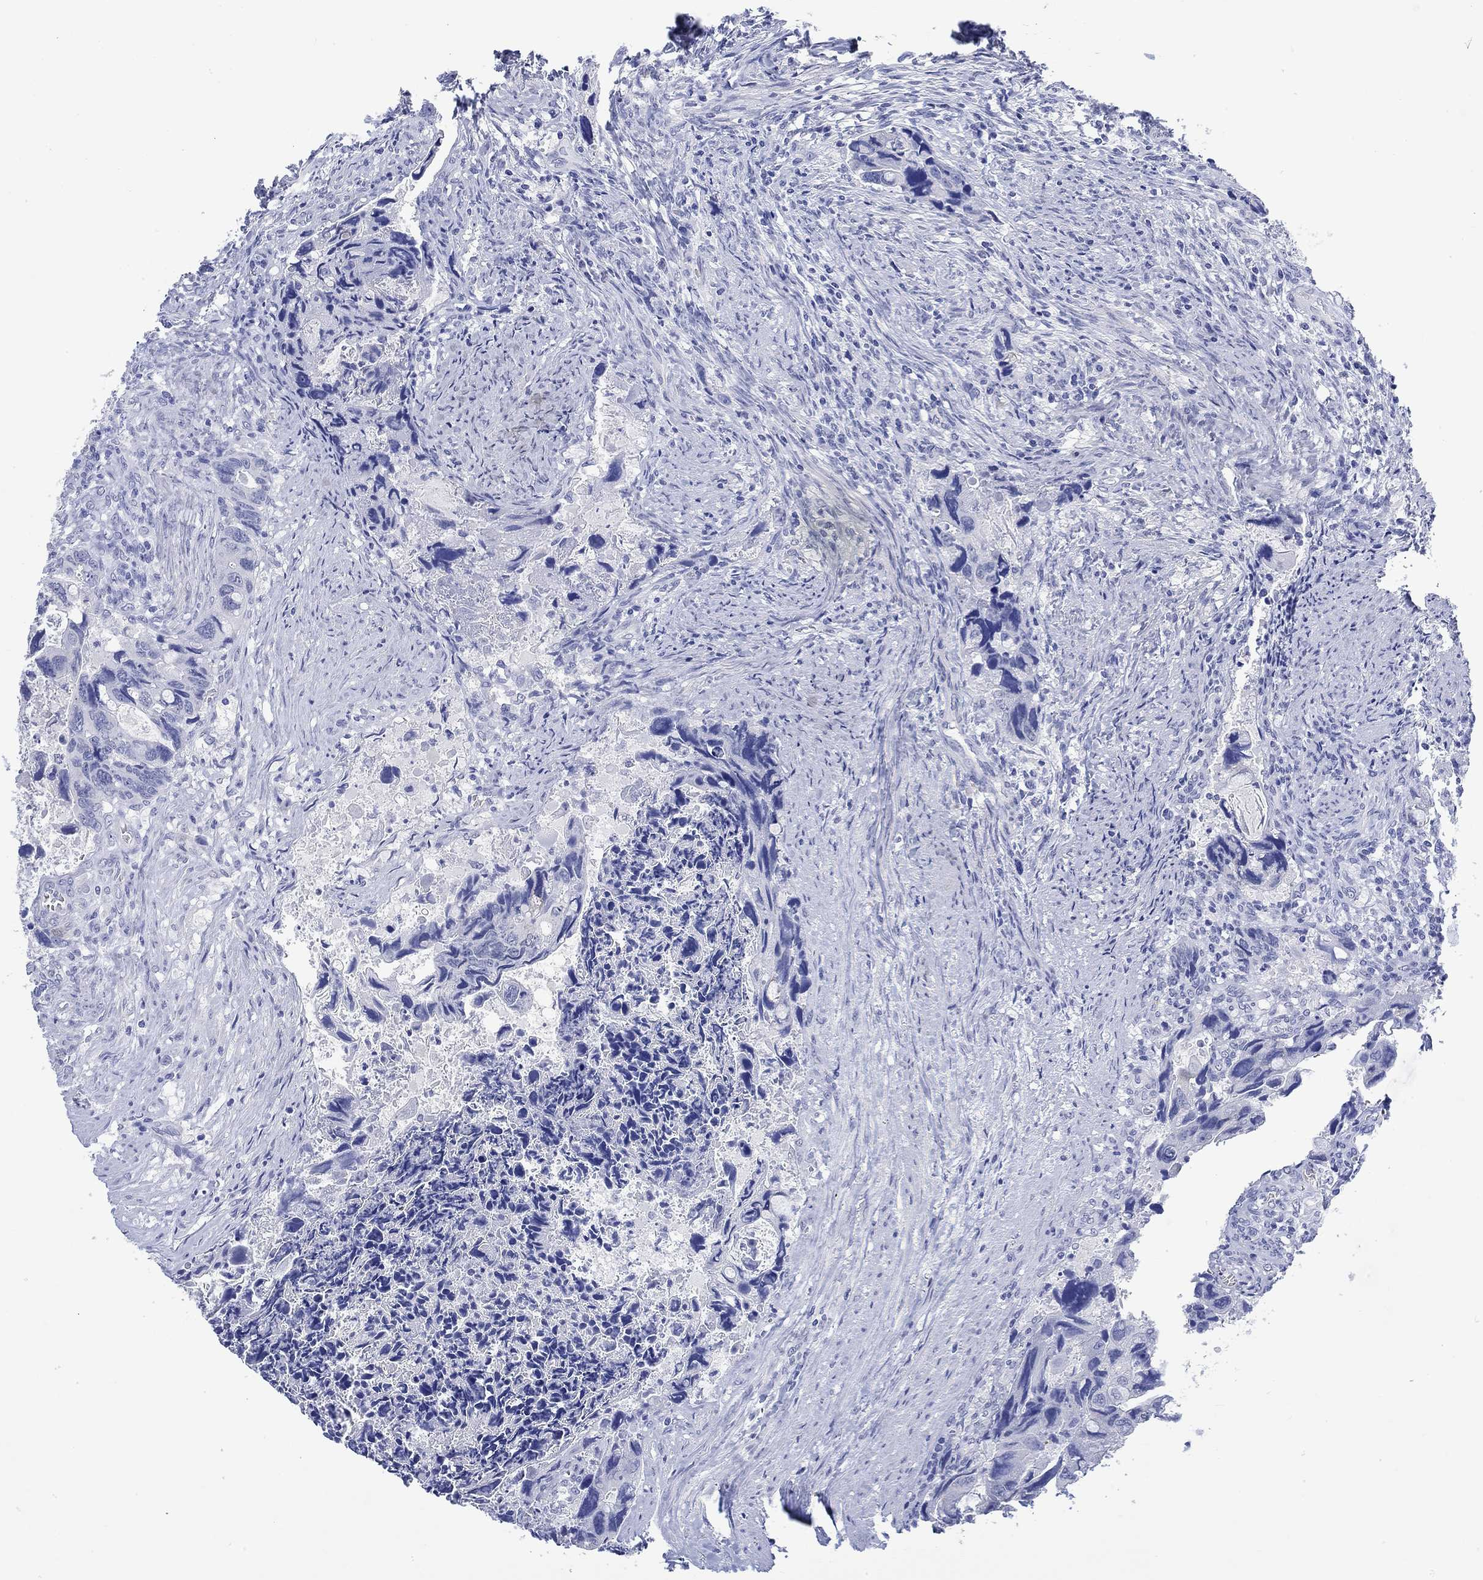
{"staining": {"intensity": "weak", "quantity": "<25%", "location": "cytoplasmic/membranous"}, "tissue": "colorectal cancer", "cell_type": "Tumor cells", "image_type": "cancer", "snomed": [{"axis": "morphology", "description": "Adenocarcinoma, NOS"}, {"axis": "topography", "description": "Rectum"}], "caption": "This is an immunohistochemistry image of adenocarcinoma (colorectal). There is no positivity in tumor cells.", "gene": "MSI1", "patient": {"sex": "male", "age": 62}}